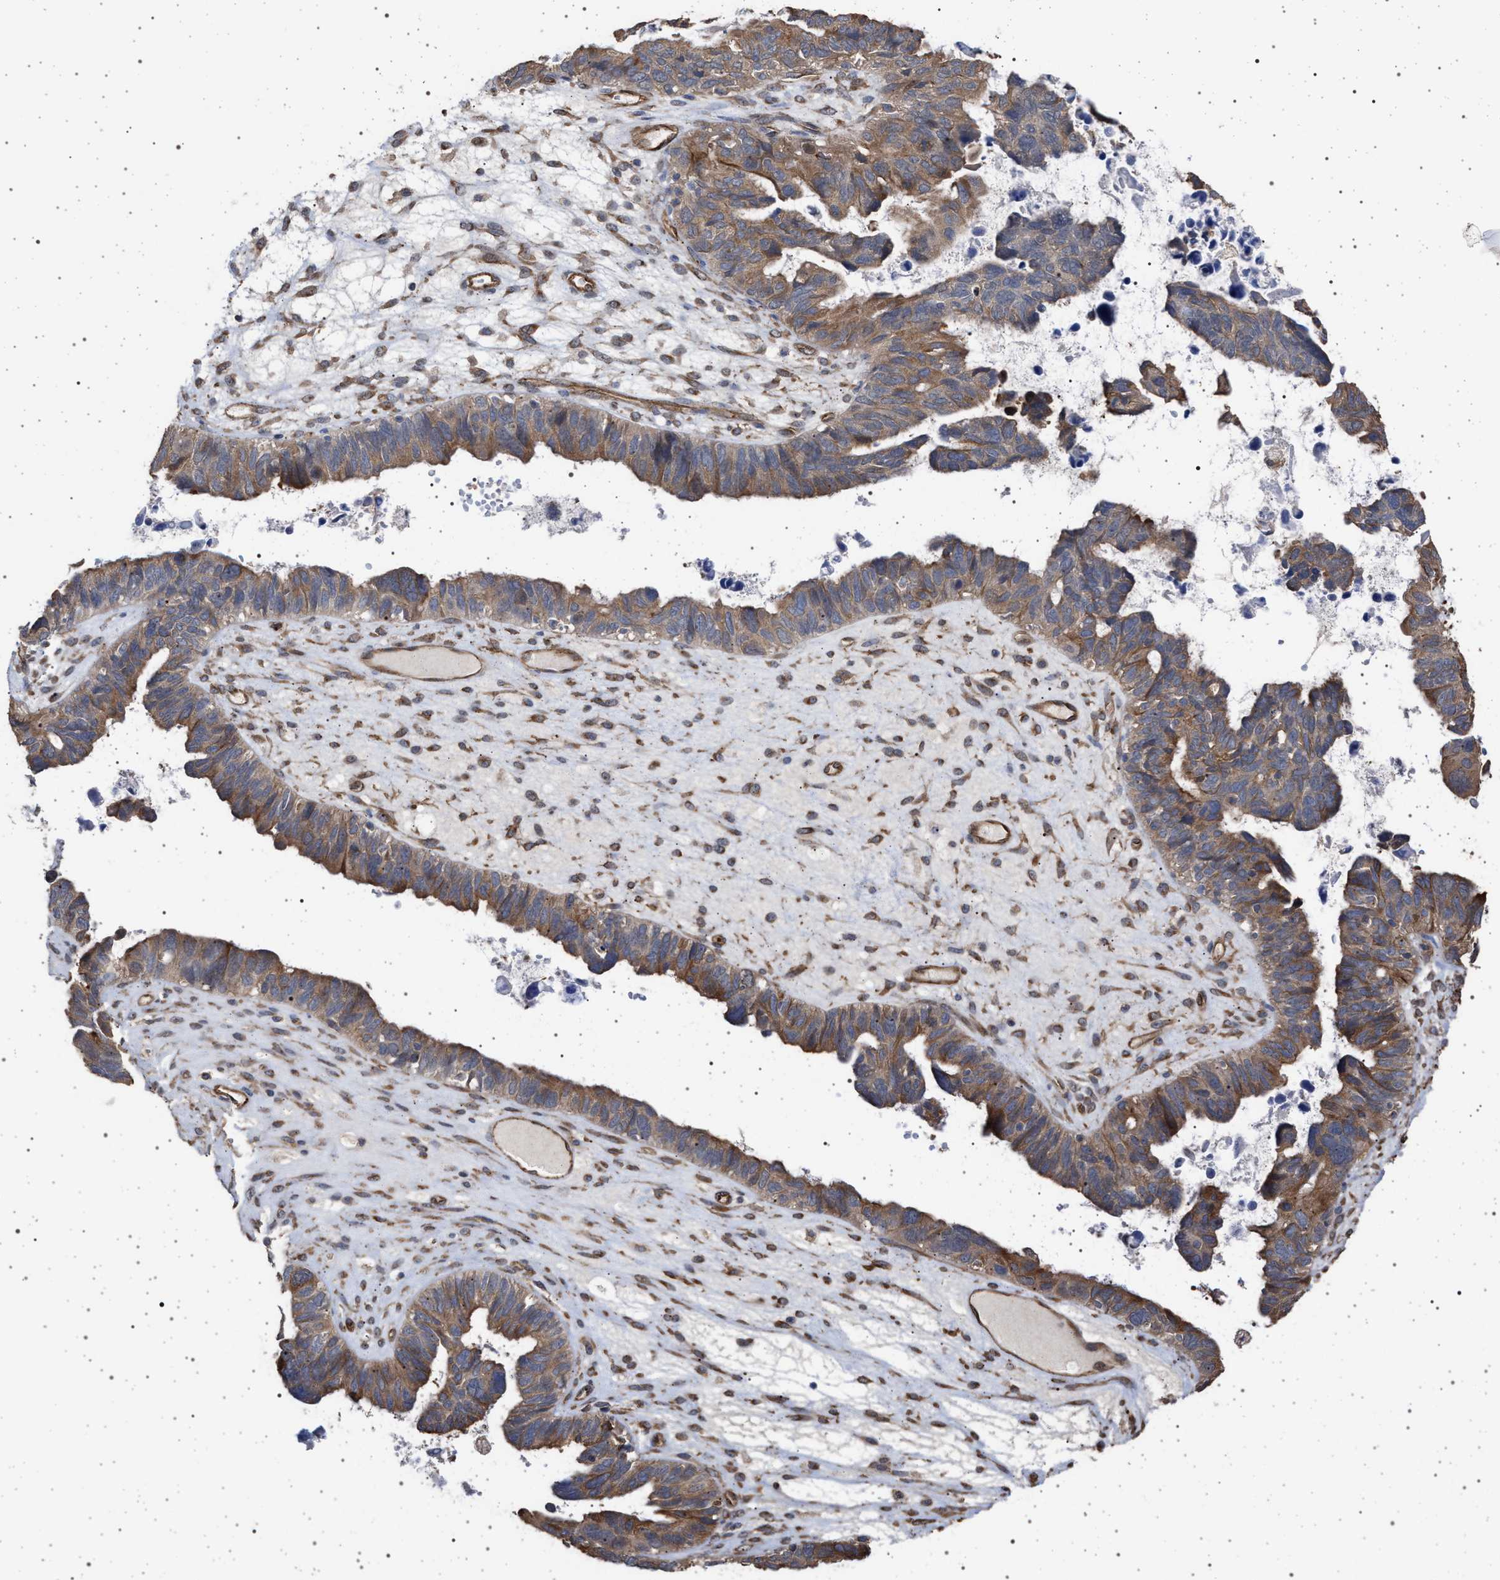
{"staining": {"intensity": "moderate", "quantity": ">75%", "location": "cytoplasmic/membranous"}, "tissue": "ovarian cancer", "cell_type": "Tumor cells", "image_type": "cancer", "snomed": [{"axis": "morphology", "description": "Cystadenocarcinoma, serous, NOS"}, {"axis": "topography", "description": "Ovary"}], "caption": "Ovarian serous cystadenocarcinoma tissue reveals moderate cytoplasmic/membranous positivity in approximately >75% of tumor cells", "gene": "IFT20", "patient": {"sex": "female", "age": 79}}